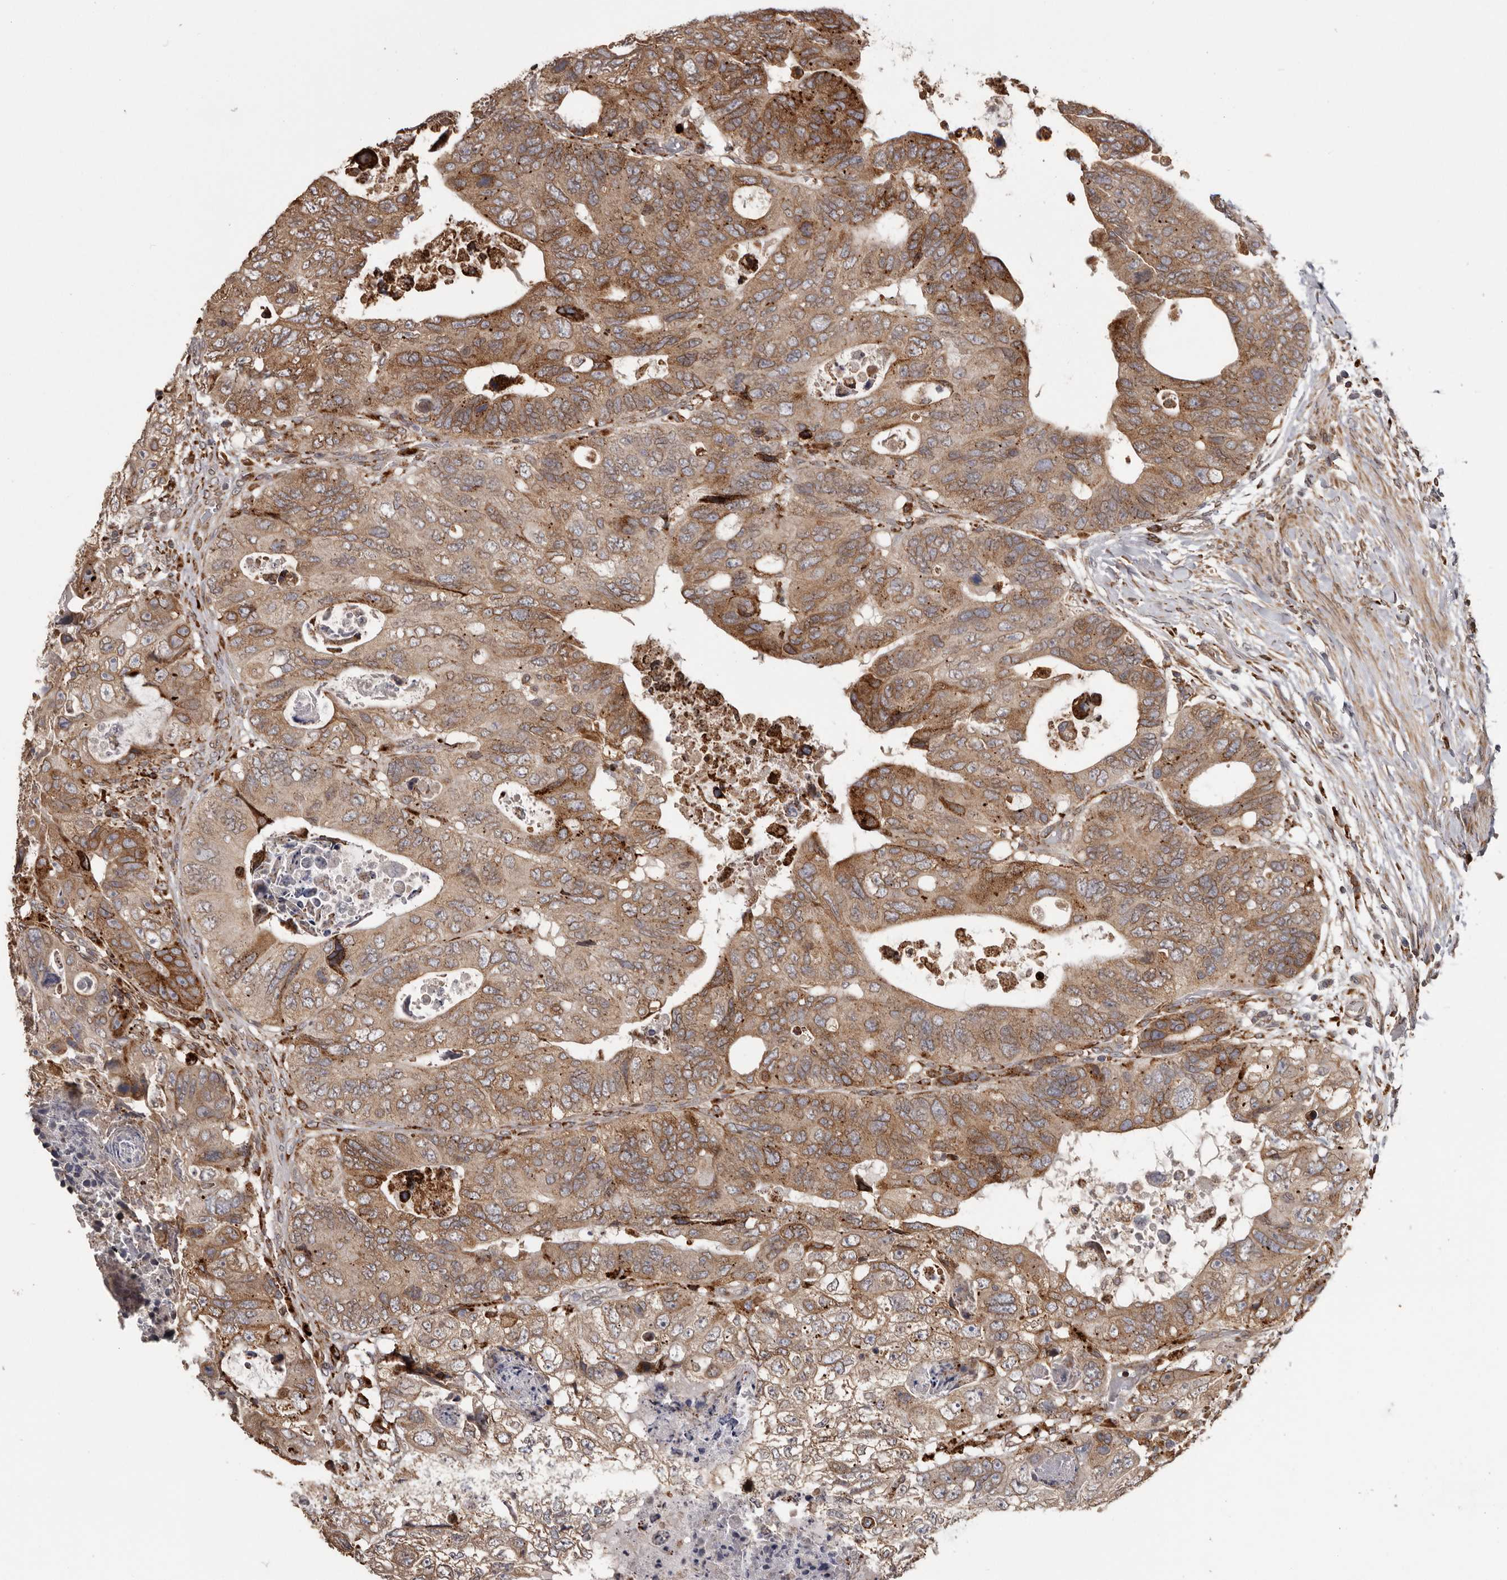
{"staining": {"intensity": "moderate", "quantity": ">75%", "location": "cytoplasmic/membranous"}, "tissue": "colorectal cancer", "cell_type": "Tumor cells", "image_type": "cancer", "snomed": [{"axis": "morphology", "description": "Adenocarcinoma, NOS"}, {"axis": "topography", "description": "Rectum"}], "caption": "IHC micrograph of colorectal cancer stained for a protein (brown), which shows medium levels of moderate cytoplasmic/membranous staining in about >75% of tumor cells.", "gene": "NUP43", "patient": {"sex": "male", "age": 59}}